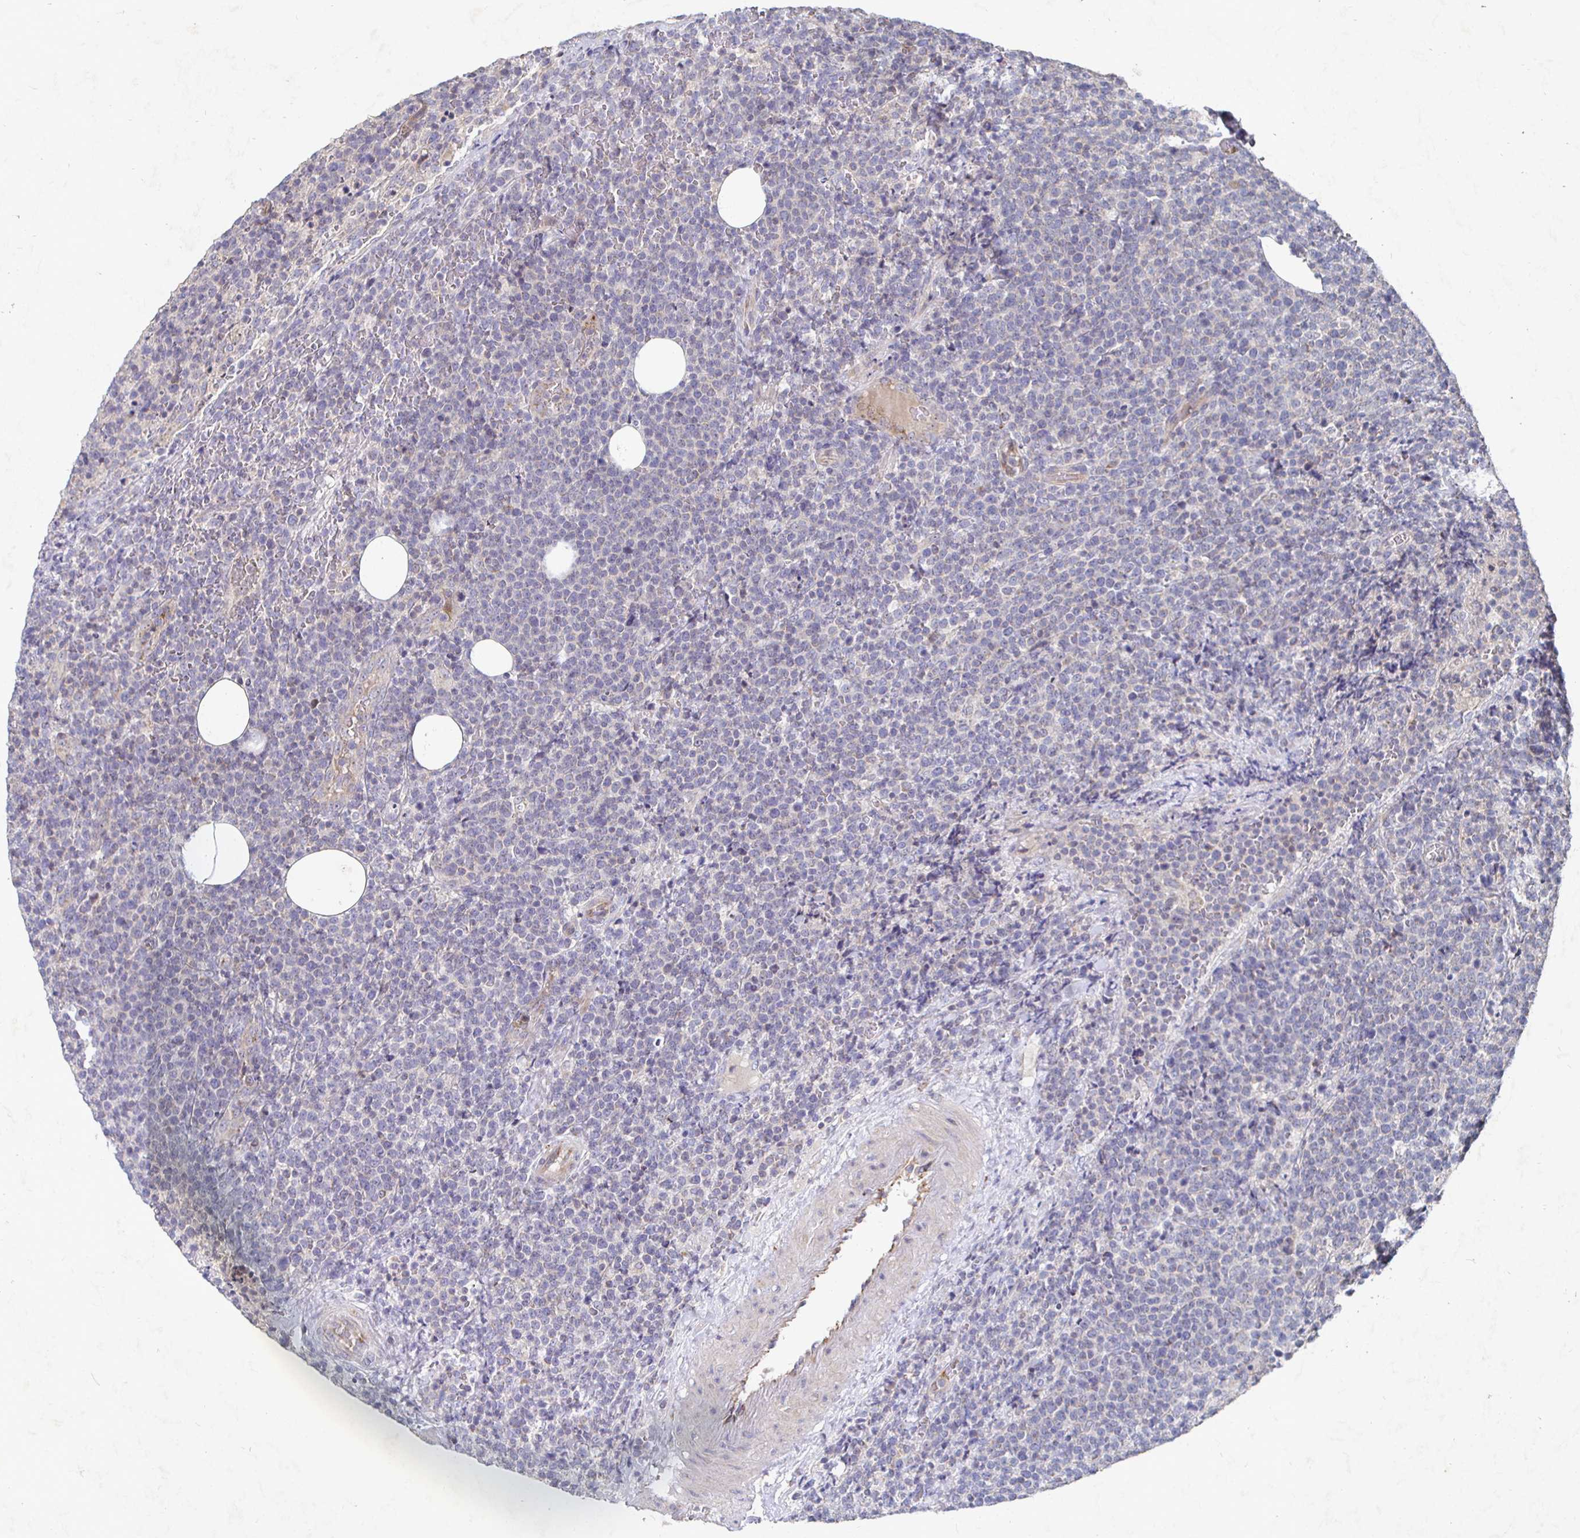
{"staining": {"intensity": "negative", "quantity": "none", "location": "none"}, "tissue": "lymphoma", "cell_type": "Tumor cells", "image_type": "cancer", "snomed": [{"axis": "morphology", "description": "Malignant lymphoma, non-Hodgkin's type, High grade"}, {"axis": "topography", "description": "Lymph node"}], "caption": "This is an immunohistochemistry image of human lymphoma. There is no staining in tumor cells.", "gene": "NRSN1", "patient": {"sex": "male", "age": 61}}